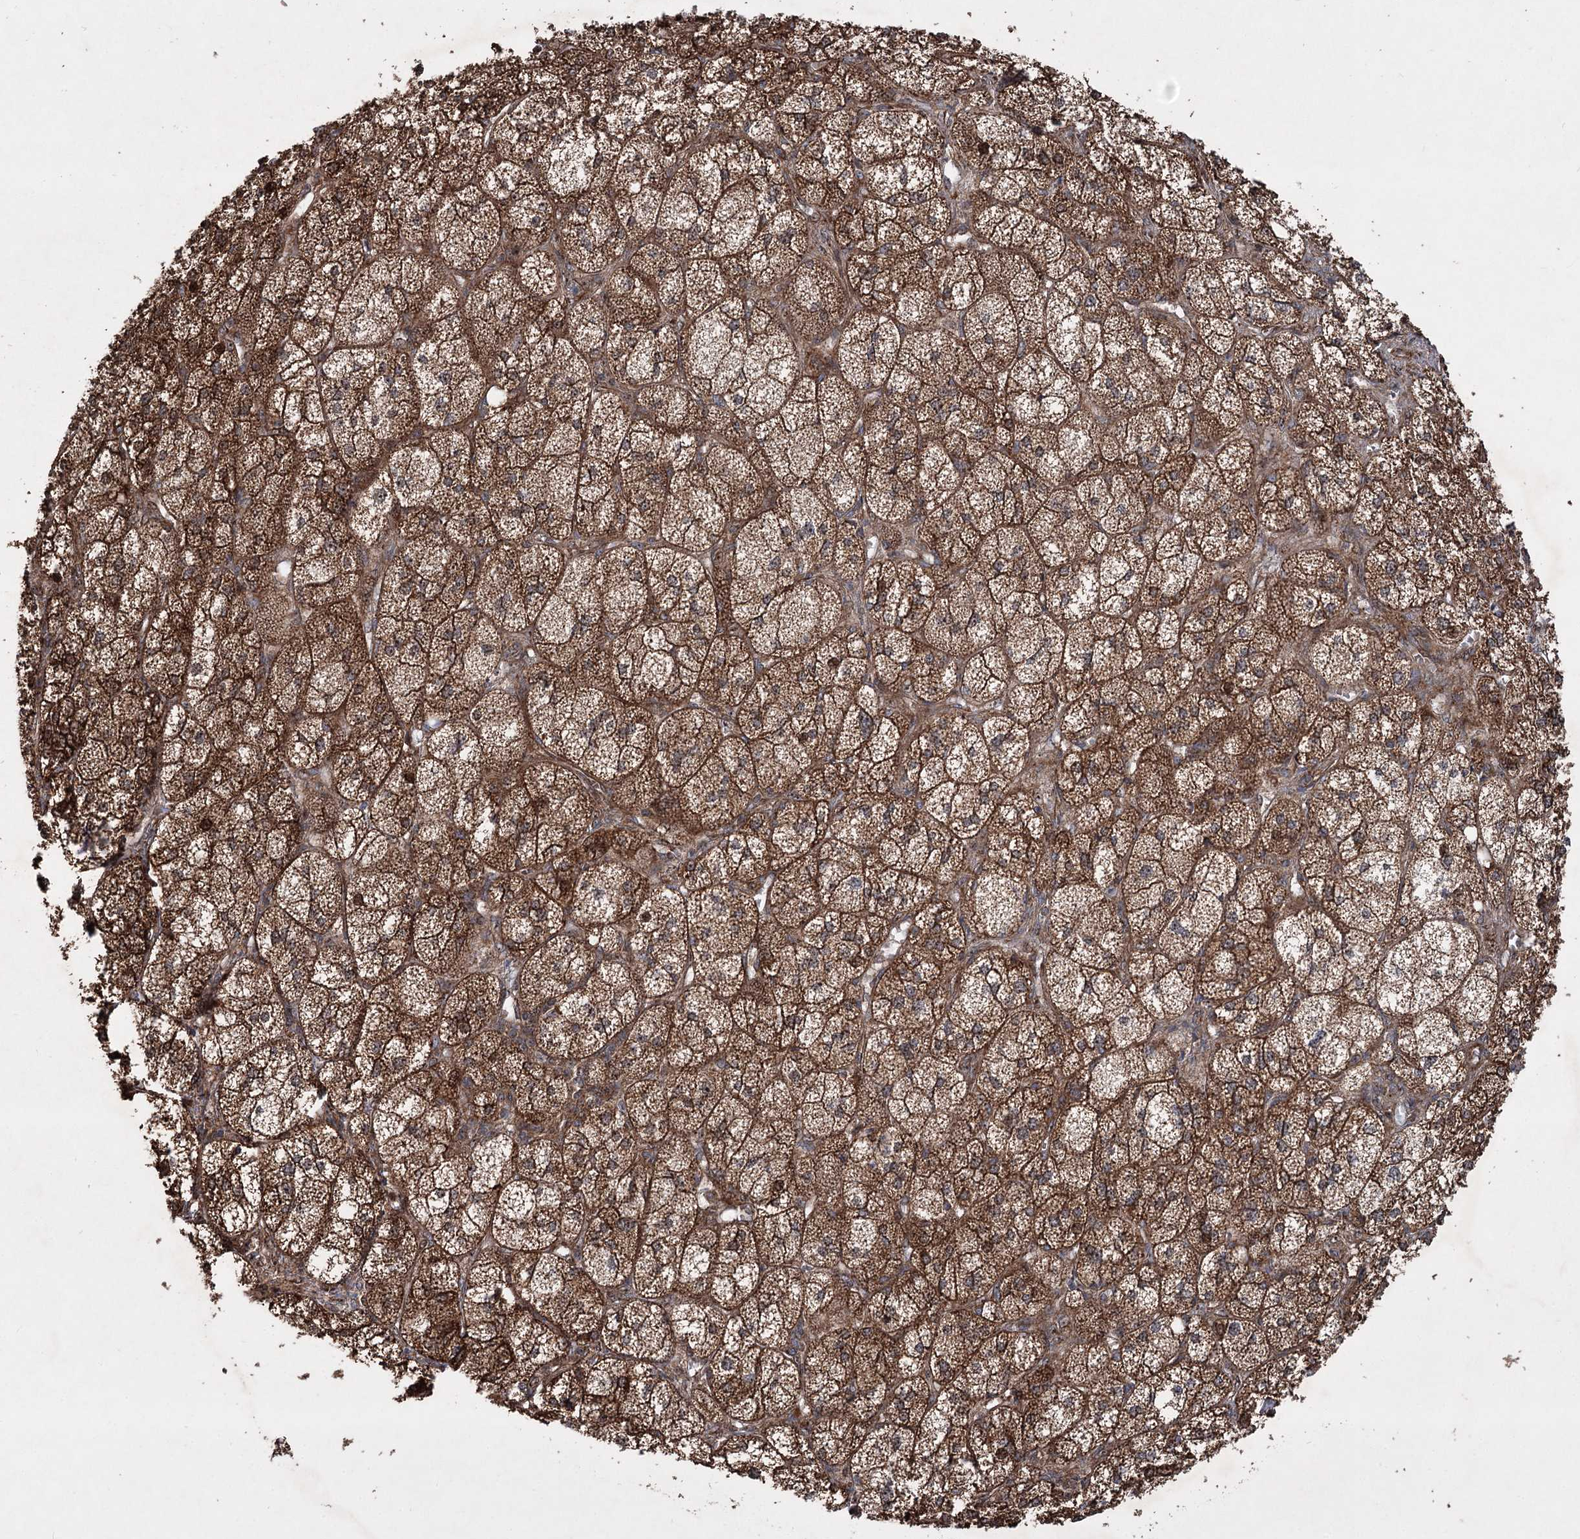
{"staining": {"intensity": "strong", "quantity": ">75%", "location": "cytoplasmic/membranous,nuclear"}, "tissue": "adrenal gland", "cell_type": "Glandular cells", "image_type": "normal", "snomed": [{"axis": "morphology", "description": "Normal tissue, NOS"}, {"axis": "topography", "description": "Adrenal gland"}], "caption": "Glandular cells reveal strong cytoplasmic/membranous,nuclear expression in approximately >75% of cells in normal adrenal gland.", "gene": "SERINC5", "patient": {"sex": "female", "age": 61}}